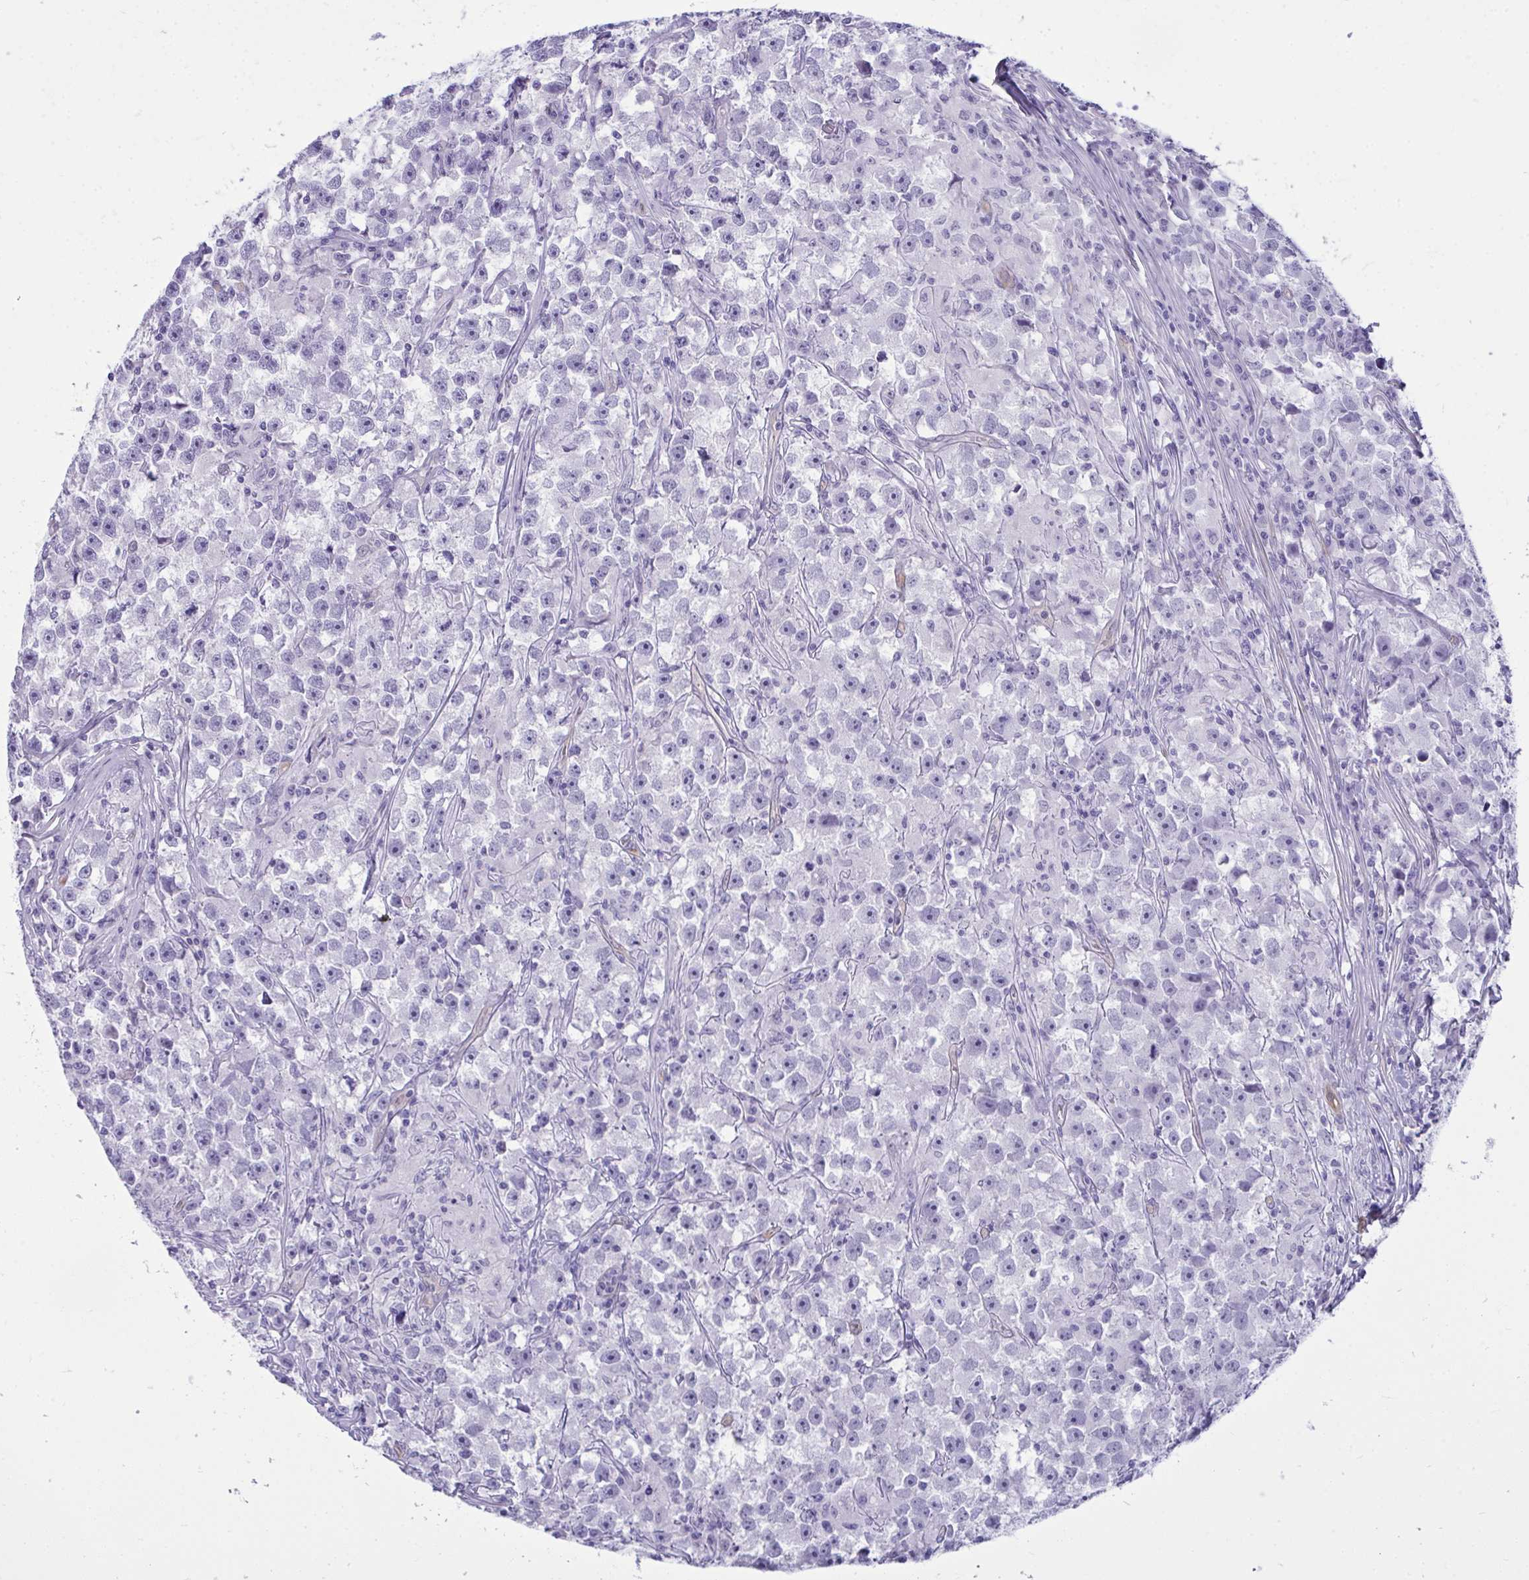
{"staining": {"intensity": "negative", "quantity": "none", "location": "none"}, "tissue": "testis cancer", "cell_type": "Tumor cells", "image_type": "cancer", "snomed": [{"axis": "morphology", "description": "Seminoma, NOS"}, {"axis": "topography", "description": "Testis"}], "caption": "DAB immunohistochemical staining of testis cancer displays no significant positivity in tumor cells.", "gene": "LIMS2", "patient": {"sex": "male", "age": 33}}